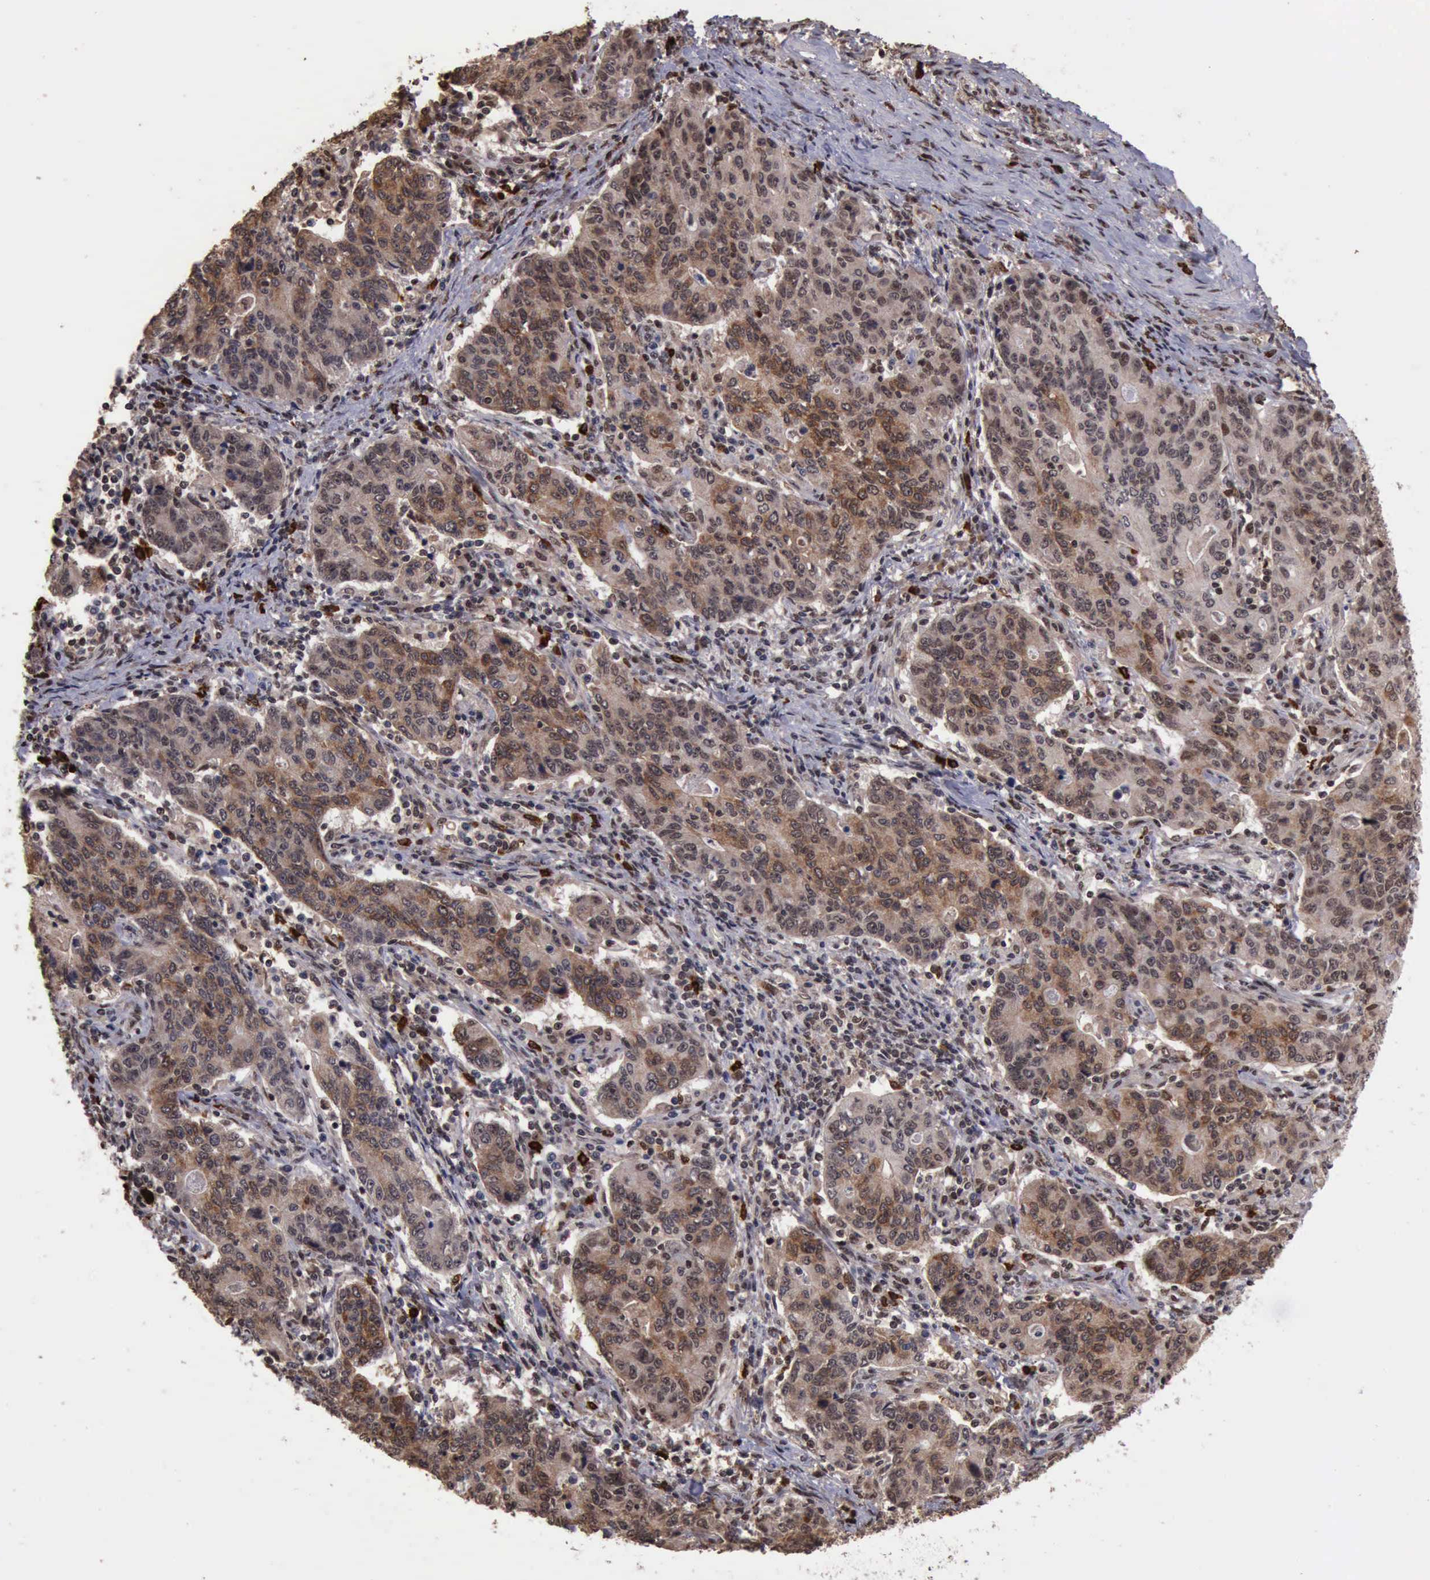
{"staining": {"intensity": "strong", "quantity": ">75%", "location": "cytoplasmic/membranous,nuclear"}, "tissue": "stomach cancer", "cell_type": "Tumor cells", "image_type": "cancer", "snomed": [{"axis": "morphology", "description": "Adenocarcinoma, NOS"}, {"axis": "topography", "description": "Esophagus"}, {"axis": "topography", "description": "Stomach"}], "caption": "Brown immunohistochemical staining in human stomach cancer (adenocarcinoma) reveals strong cytoplasmic/membranous and nuclear staining in about >75% of tumor cells. (brown staining indicates protein expression, while blue staining denotes nuclei).", "gene": "TRMT2A", "patient": {"sex": "male", "age": 74}}